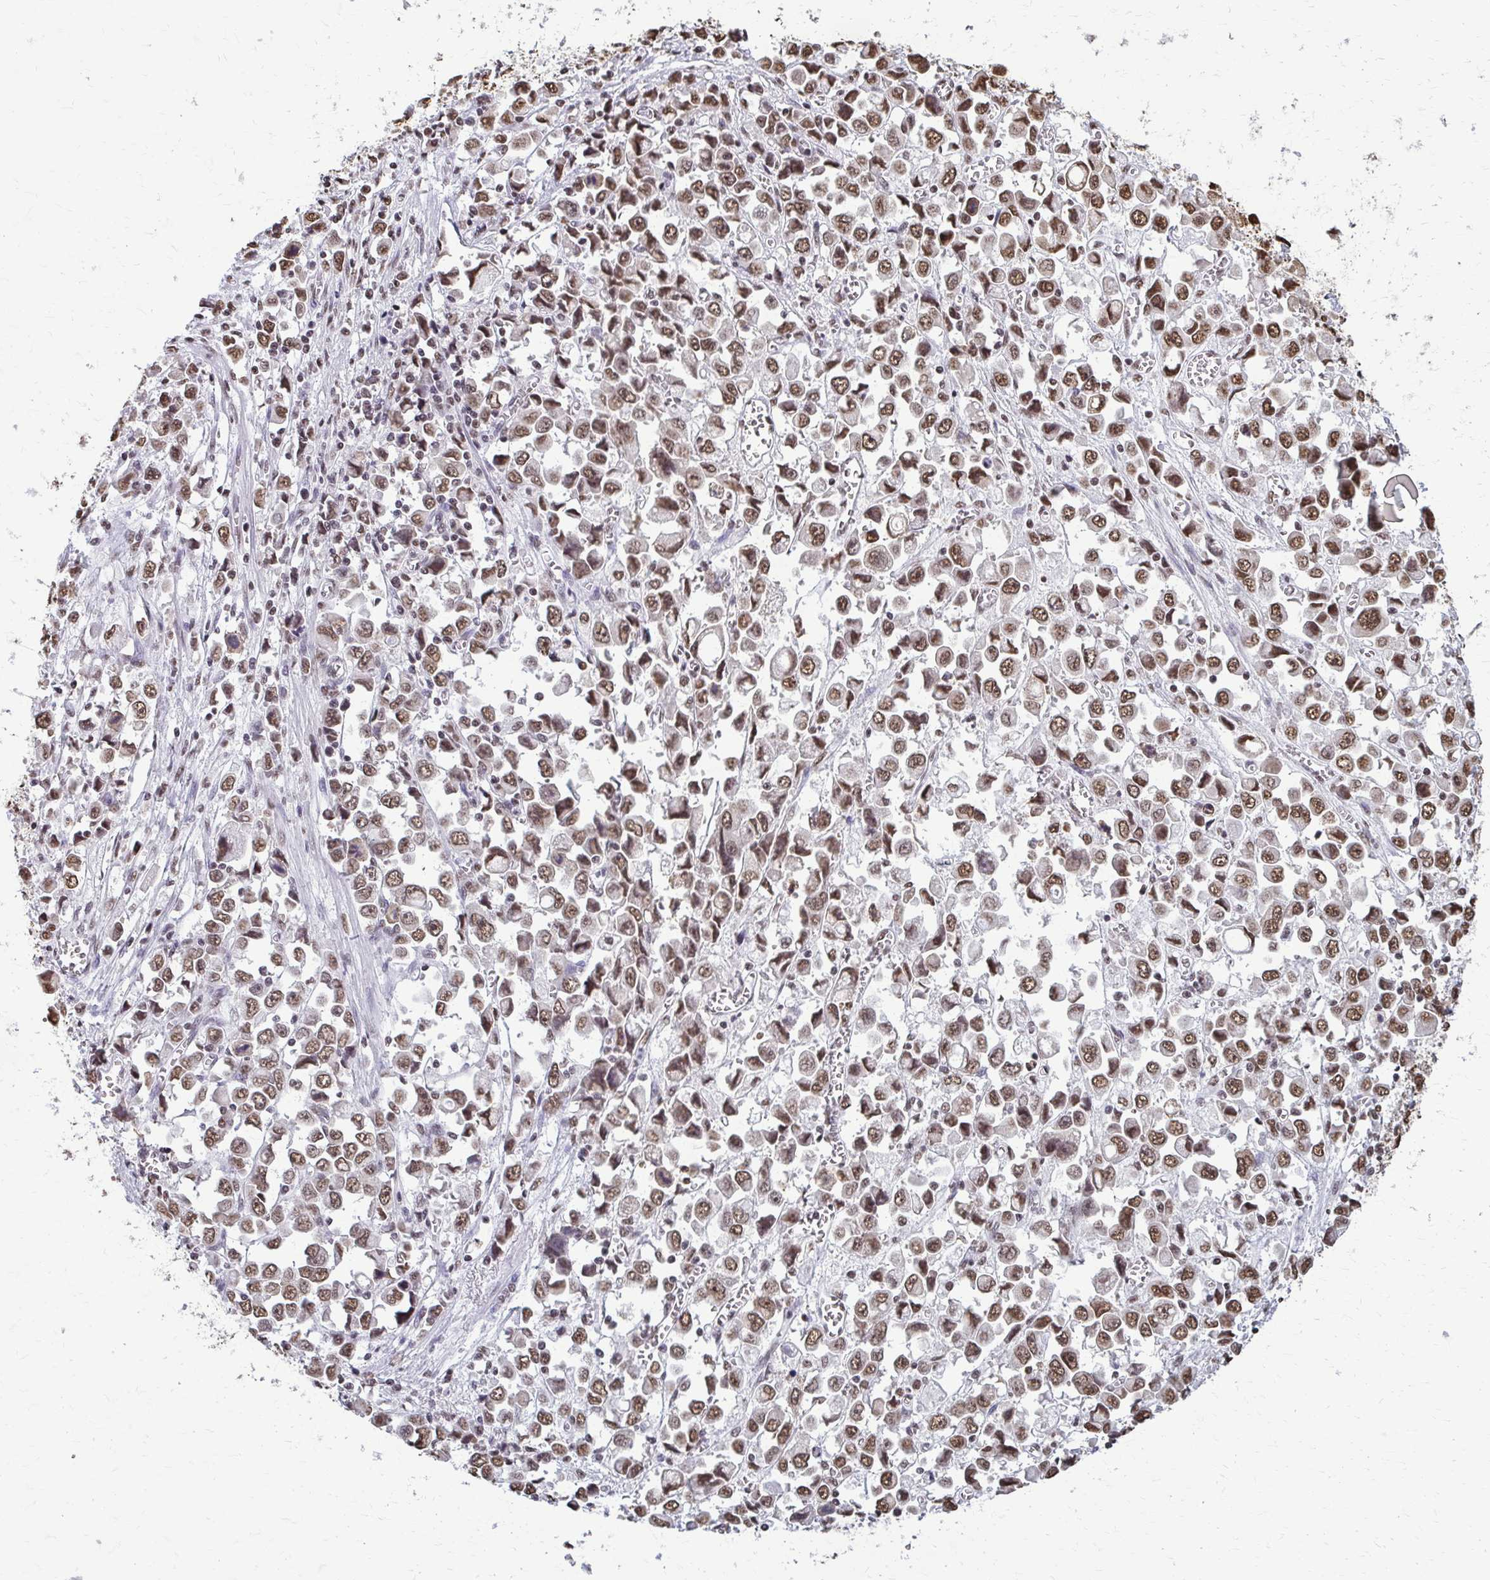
{"staining": {"intensity": "moderate", "quantity": ">75%", "location": "nuclear"}, "tissue": "stomach cancer", "cell_type": "Tumor cells", "image_type": "cancer", "snomed": [{"axis": "morphology", "description": "Adenocarcinoma, NOS"}, {"axis": "topography", "description": "Stomach, upper"}], "caption": "A brown stain highlights moderate nuclear expression of a protein in human stomach cancer (adenocarcinoma) tumor cells. The staining was performed using DAB (3,3'-diaminobenzidine) to visualize the protein expression in brown, while the nuclei were stained in blue with hematoxylin (Magnification: 20x).", "gene": "SNRPA", "patient": {"sex": "male", "age": 70}}